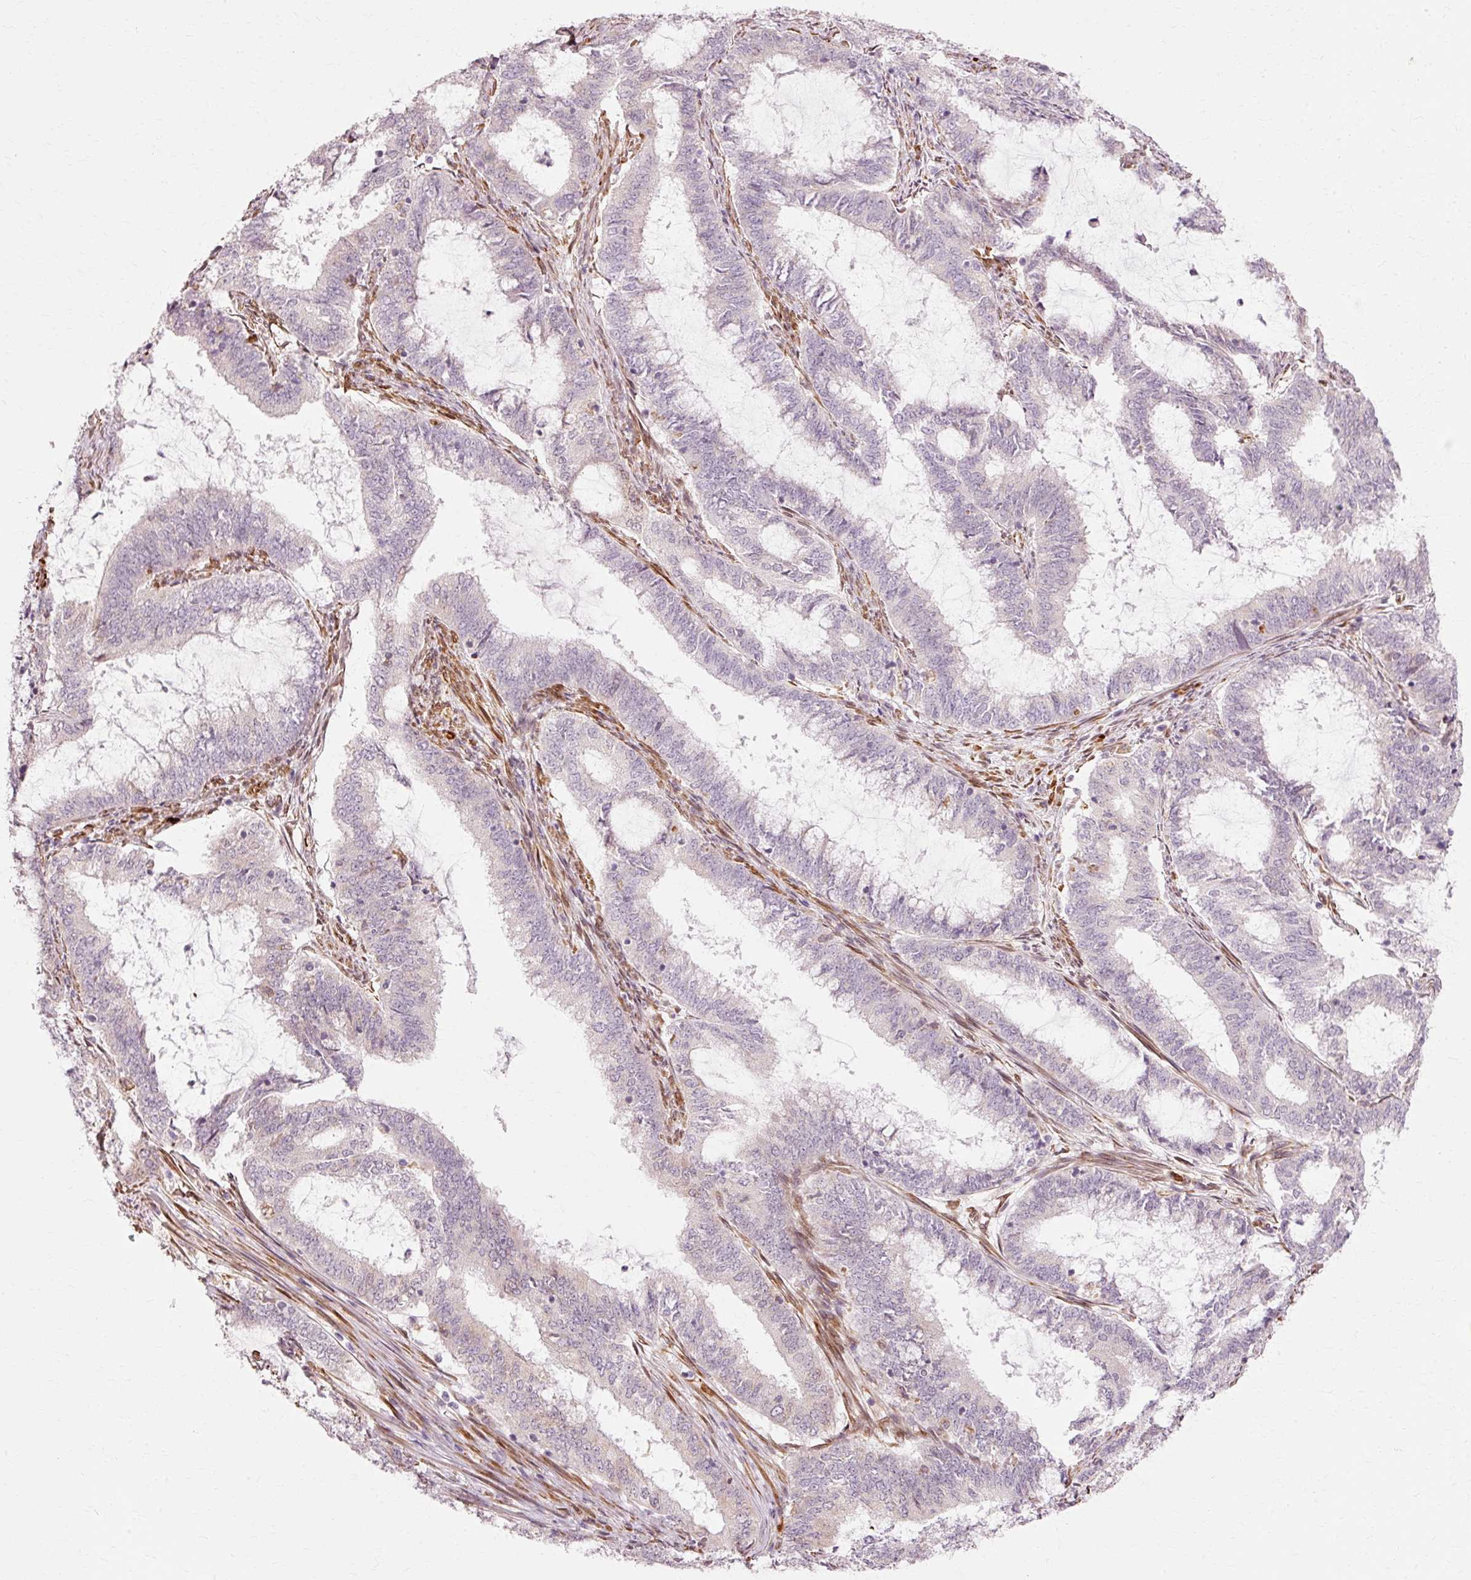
{"staining": {"intensity": "negative", "quantity": "none", "location": "none"}, "tissue": "endometrial cancer", "cell_type": "Tumor cells", "image_type": "cancer", "snomed": [{"axis": "morphology", "description": "Adenocarcinoma, NOS"}, {"axis": "topography", "description": "Endometrium"}], "caption": "Micrograph shows no significant protein positivity in tumor cells of endometrial cancer.", "gene": "RGPD5", "patient": {"sex": "female", "age": 51}}